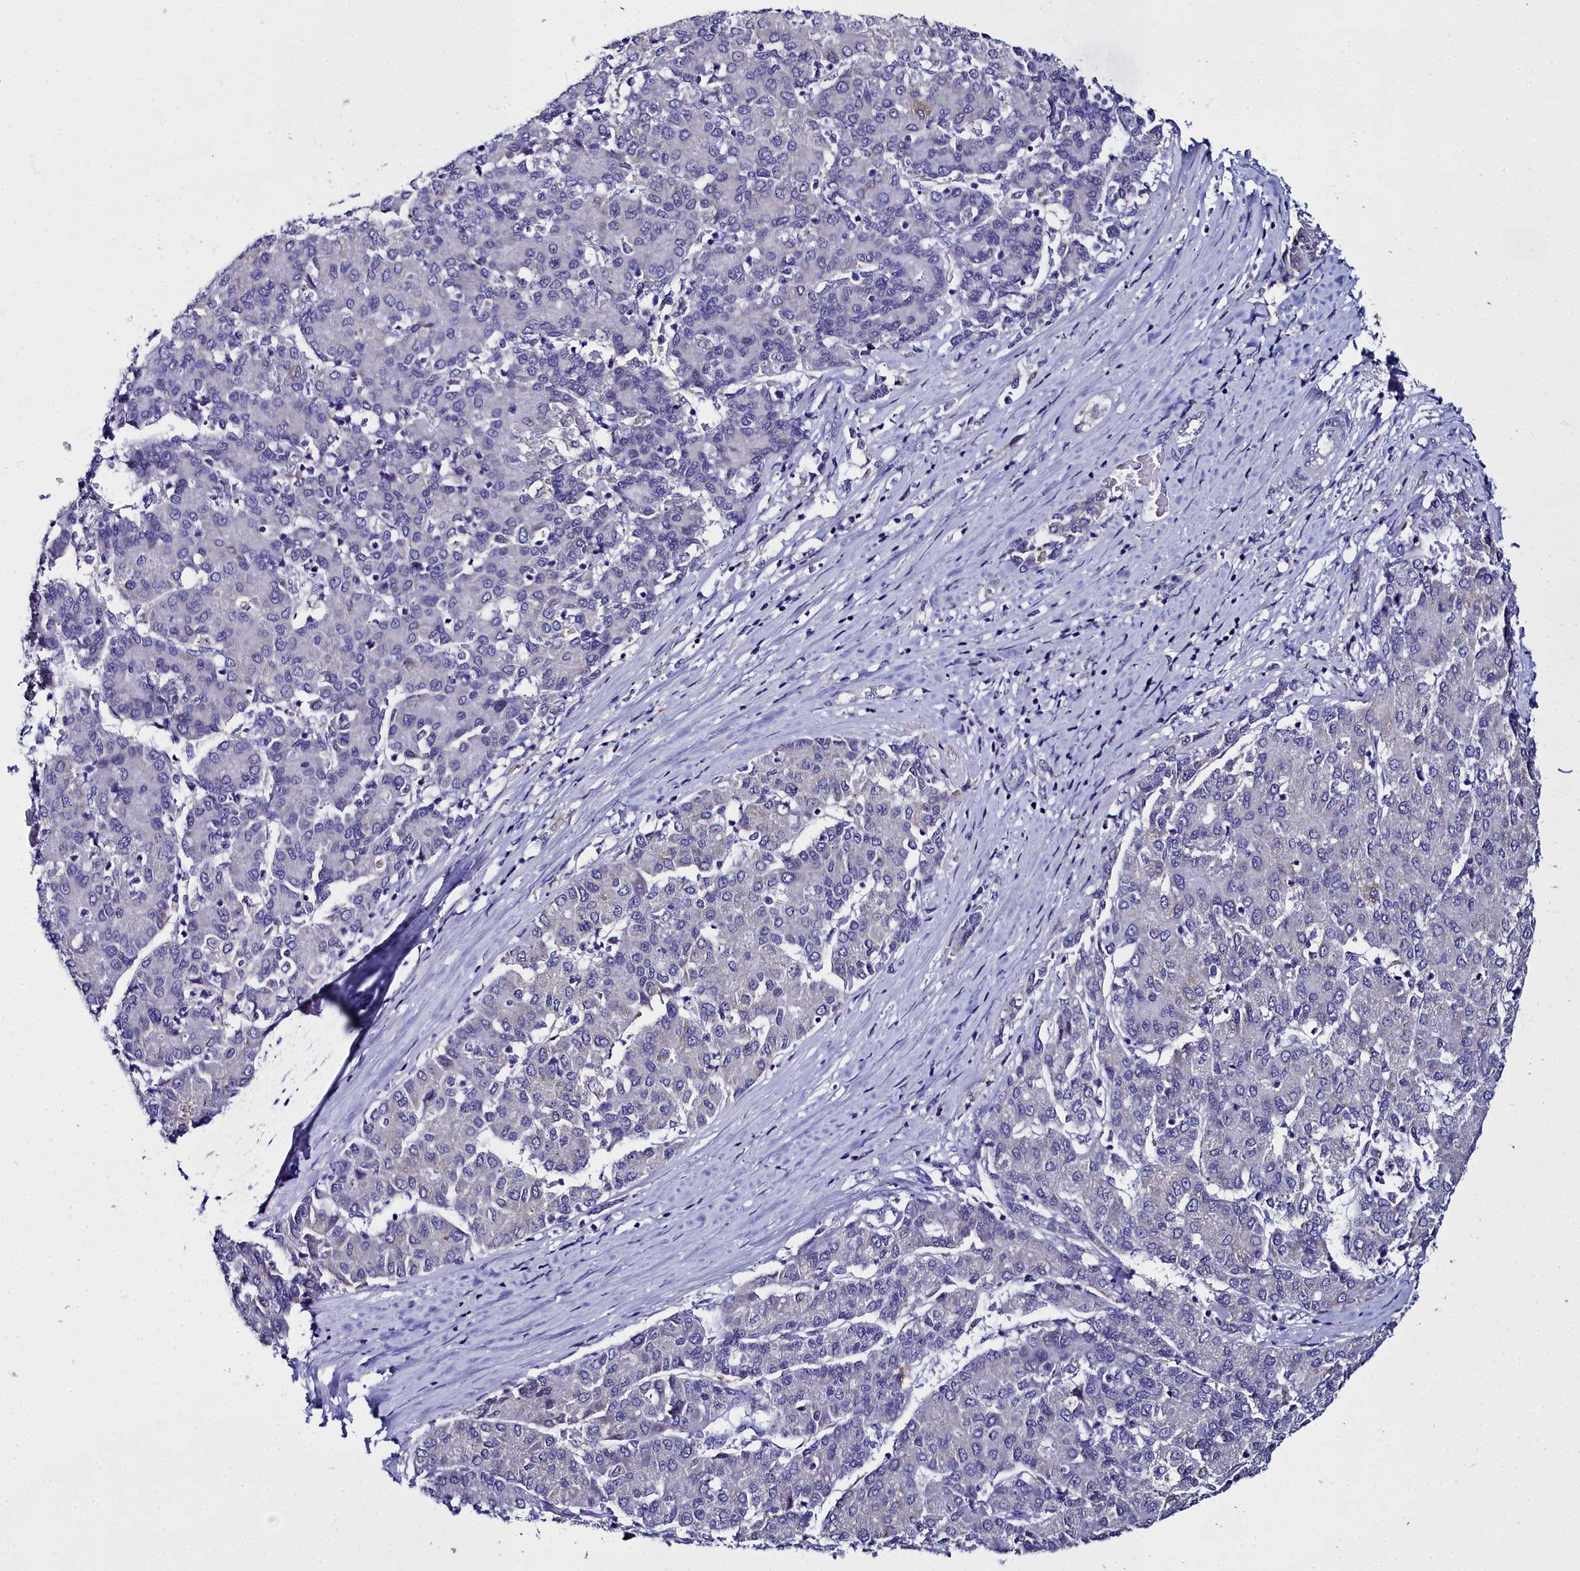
{"staining": {"intensity": "negative", "quantity": "none", "location": "none"}, "tissue": "liver cancer", "cell_type": "Tumor cells", "image_type": "cancer", "snomed": [{"axis": "morphology", "description": "Carcinoma, Hepatocellular, NOS"}, {"axis": "topography", "description": "Liver"}], "caption": "There is no significant positivity in tumor cells of liver cancer. Brightfield microscopy of immunohistochemistry stained with DAB (3,3'-diaminobenzidine) (brown) and hematoxylin (blue), captured at high magnification.", "gene": "ELAPOR2", "patient": {"sex": "male", "age": 65}}